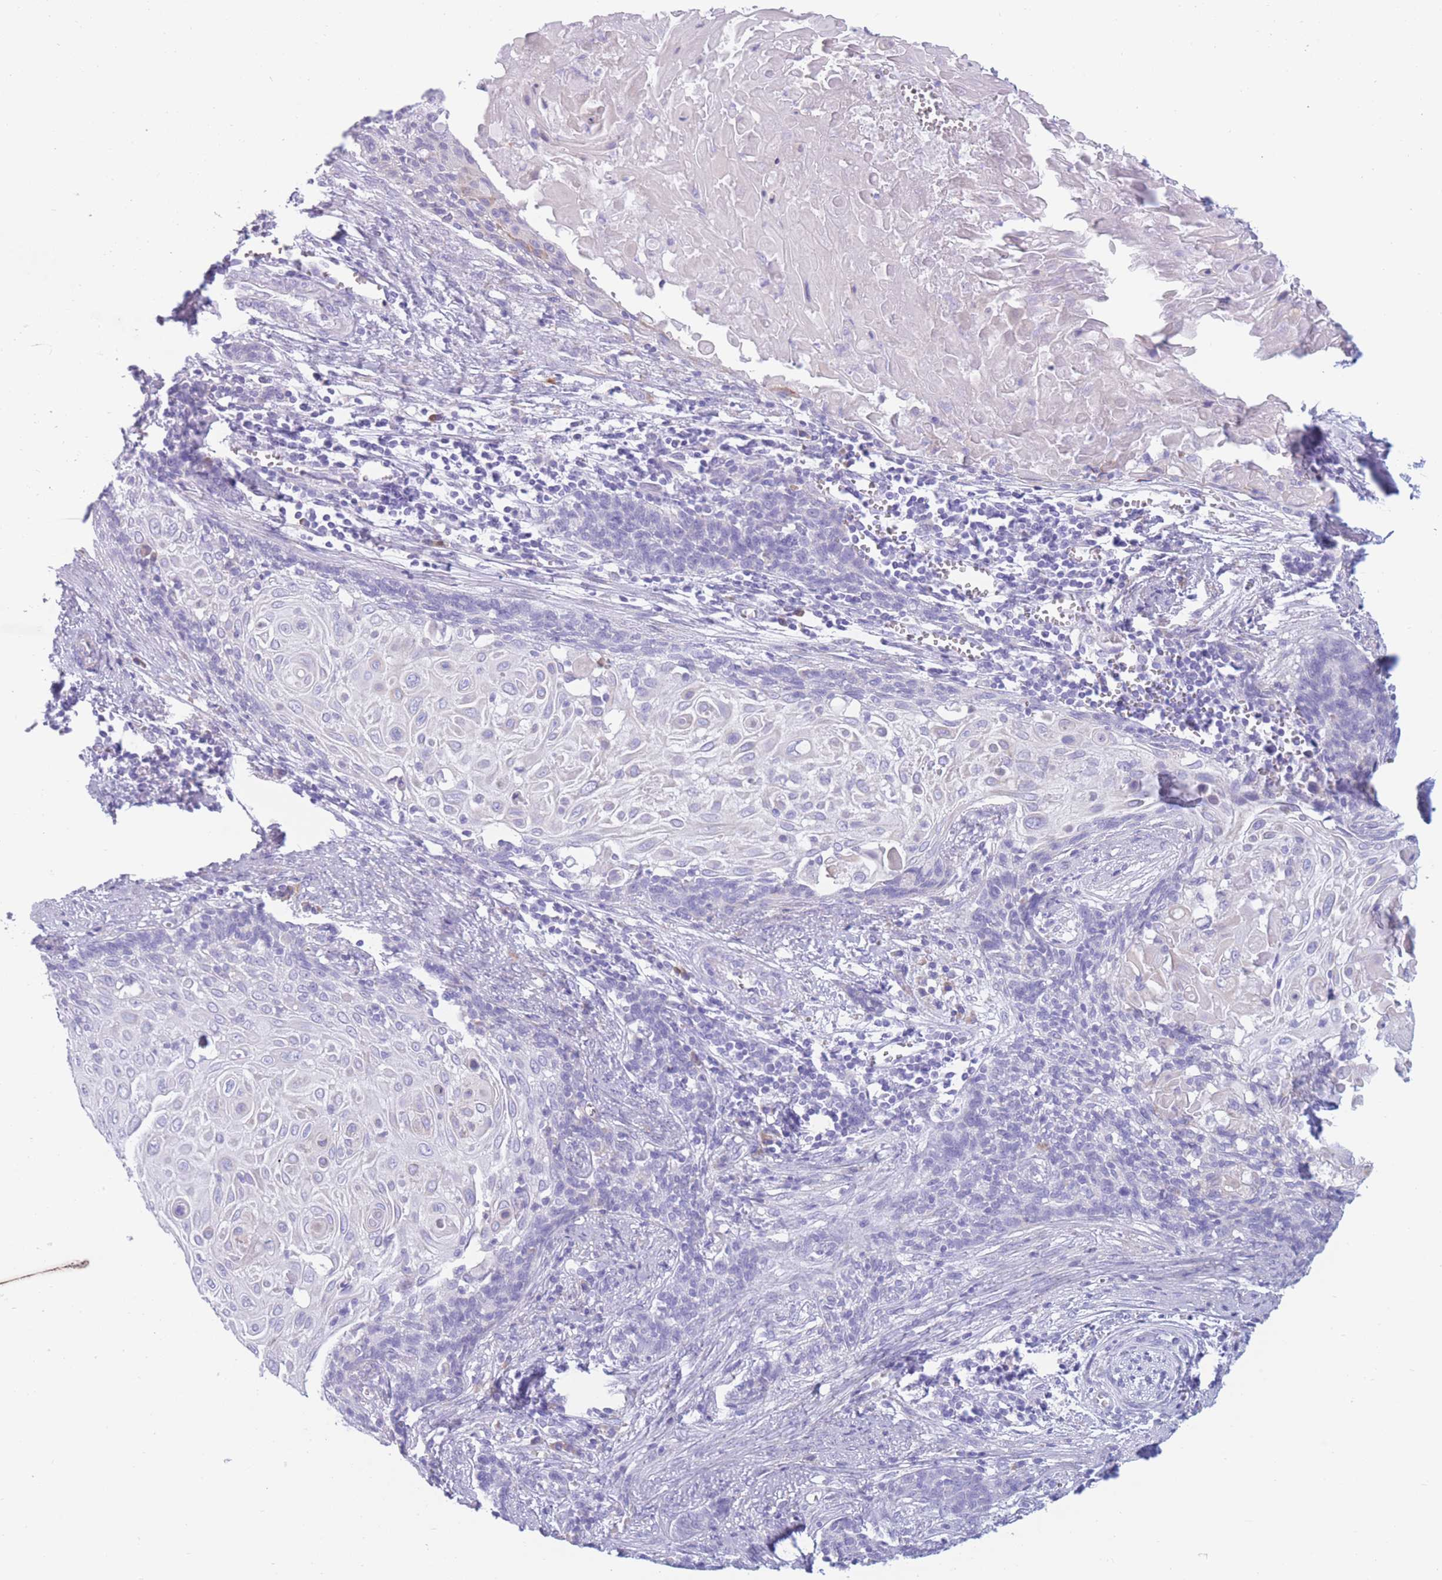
{"staining": {"intensity": "negative", "quantity": "none", "location": "none"}, "tissue": "cervical cancer", "cell_type": "Tumor cells", "image_type": "cancer", "snomed": [{"axis": "morphology", "description": "Squamous cell carcinoma, NOS"}, {"axis": "topography", "description": "Cervix"}], "caption": "The image reveals no significant expression in tumor cells of squamous cell carcinoma (cervical).", "gene": "COL27A1", "patient": {"sex": "female", "age": 39}}